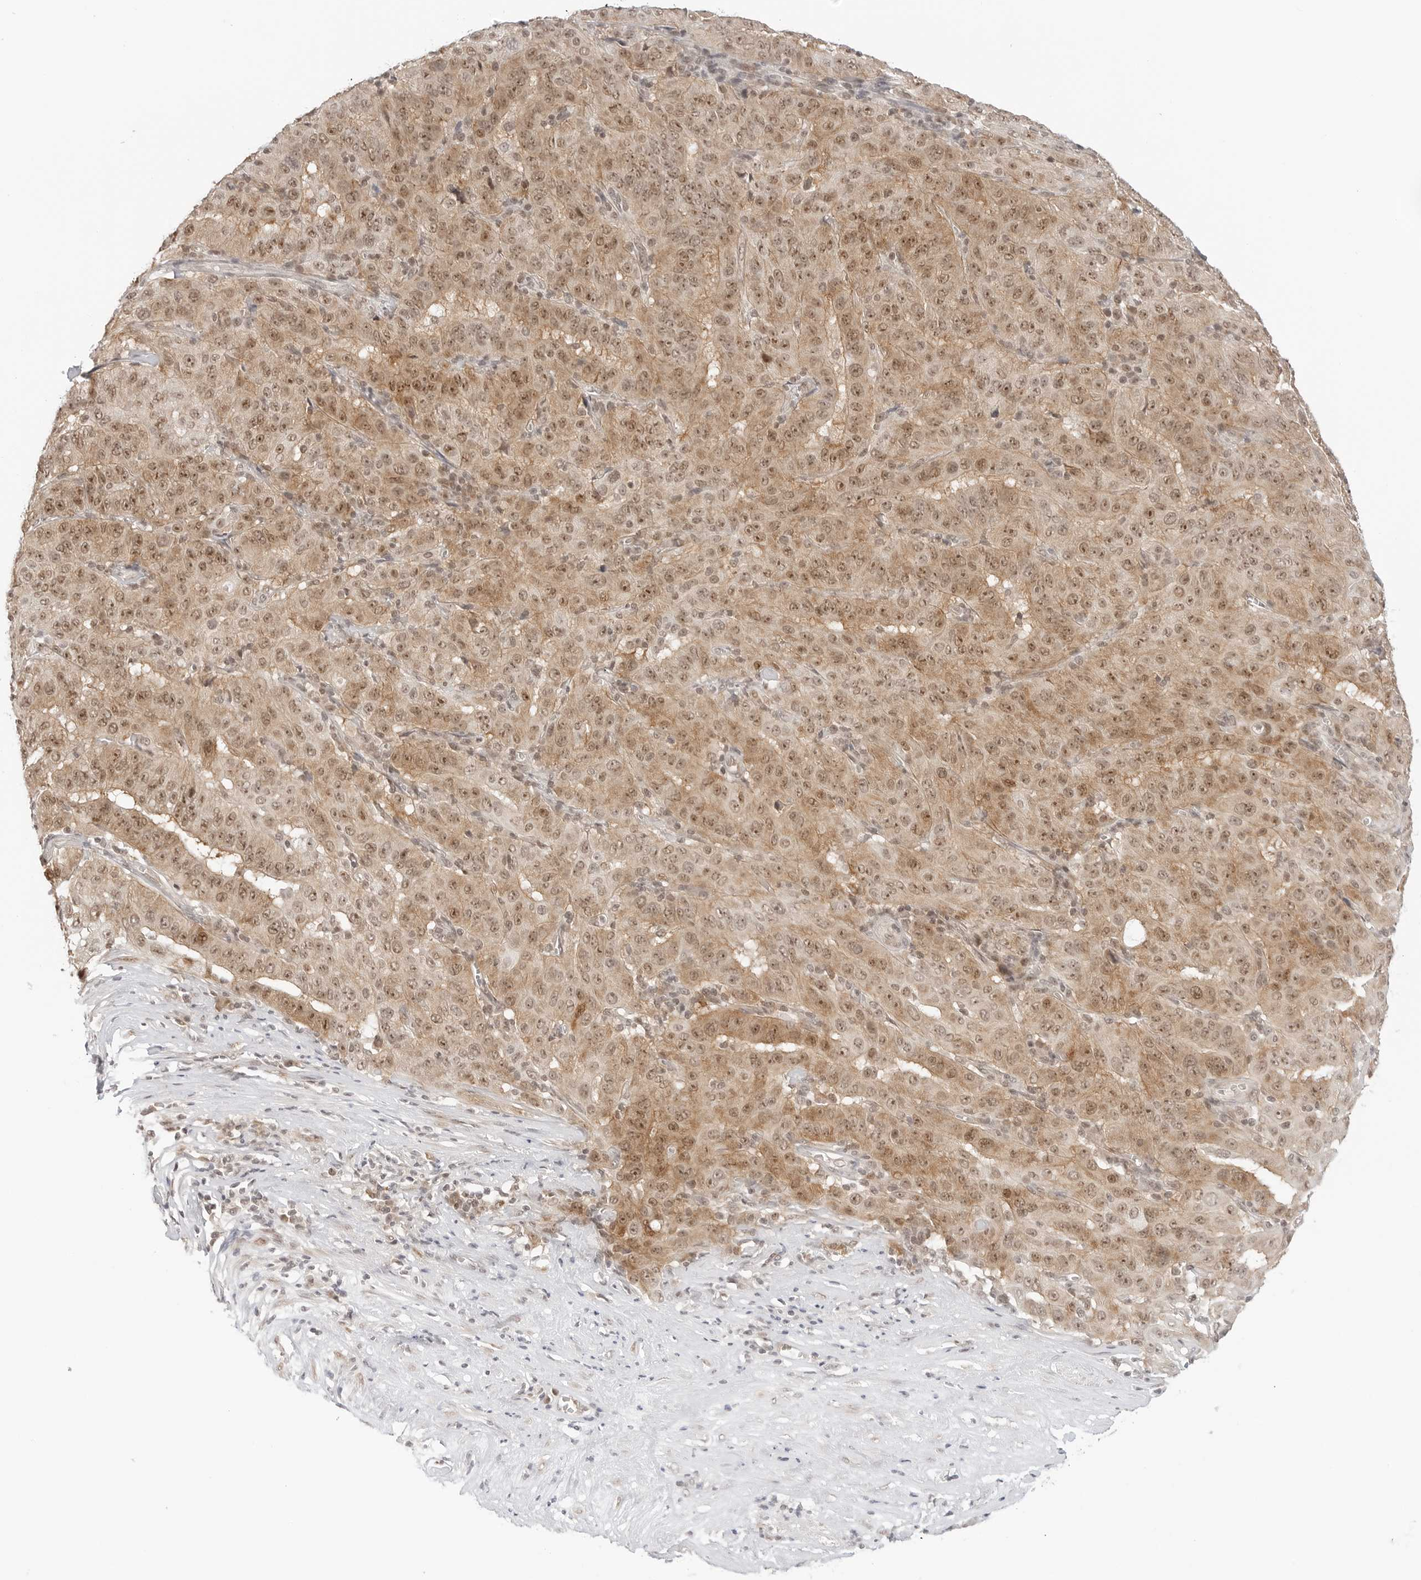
{"staining": {"intensity": "moderate", "quantity": ">75%", "location": "cytoplasmic/membranous,nuclear"}, "tissue": "pancreatic cancer", "cell_type": "Tumor cells", "image_type": "cancer", "snomed": [{"axis": "morphology", "description": "Adenocarcinoma, NOS"}, {"axis": "topography", "description": "Pancreas"}], "caption": "Protein staining of adenocarcinoma (pancreatic) tissue reveals moderate cytoplasmic/membranous and nuclear positivity in approximately >75% of tumor cells. Nuclei are stained in blue.", "gene": "METAP1", "patient": {"sex": "male", "age": 63}}